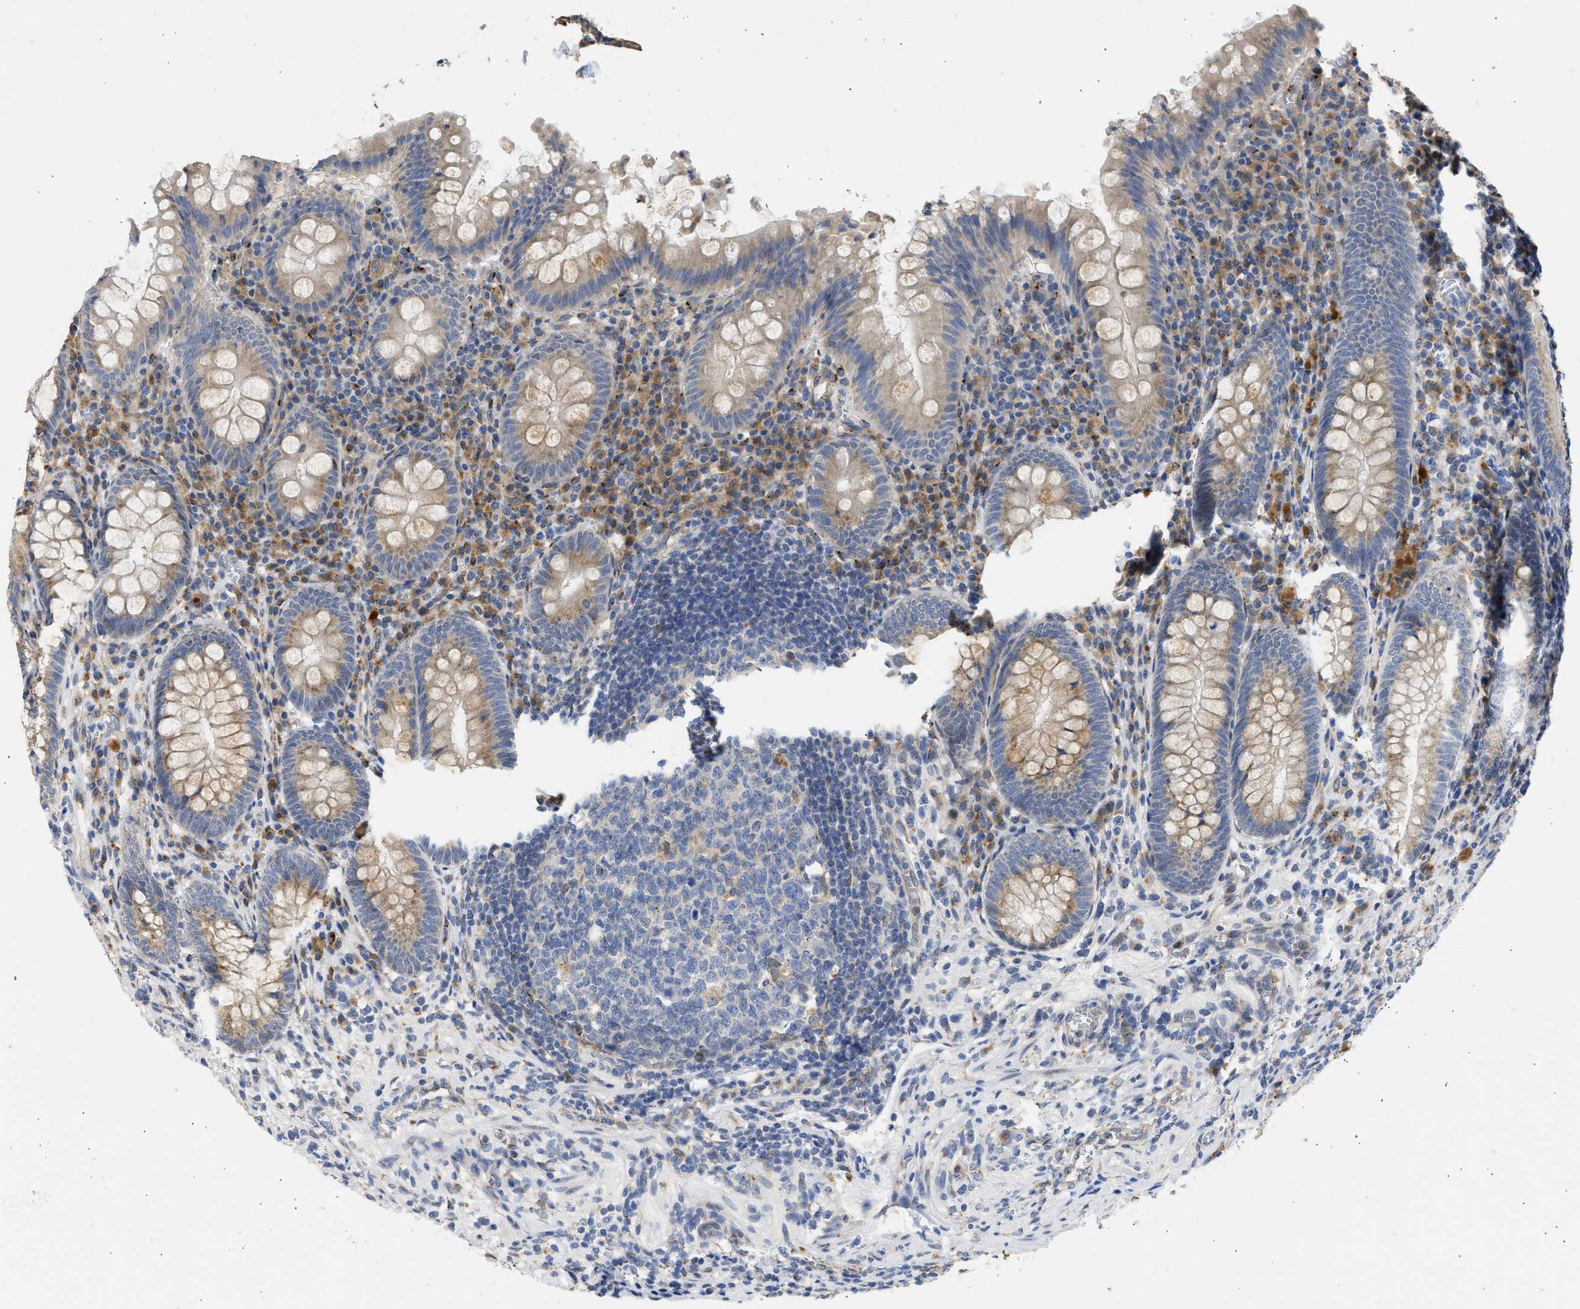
{"staining": {"intensity": "weak", "quantity": "25%-75%", "location": "cytoplasmic/membranous"}, "tissue": "appendix", "cell_type": "Glandular cells", "image_type": "normal", "snomed": [{"axis": "morphology", "description": "Normal tissue, NOS"}, {"axis": "topography", "description": "Appendix"}], "caption": "Brown immunohistochemical staining in benign human appendix shows weak cytoplasmic/membranous positivity in about 25%-75% of glandular cells.", "gene": "TMED1", "patient": {"sex": "male", "age": 56}}